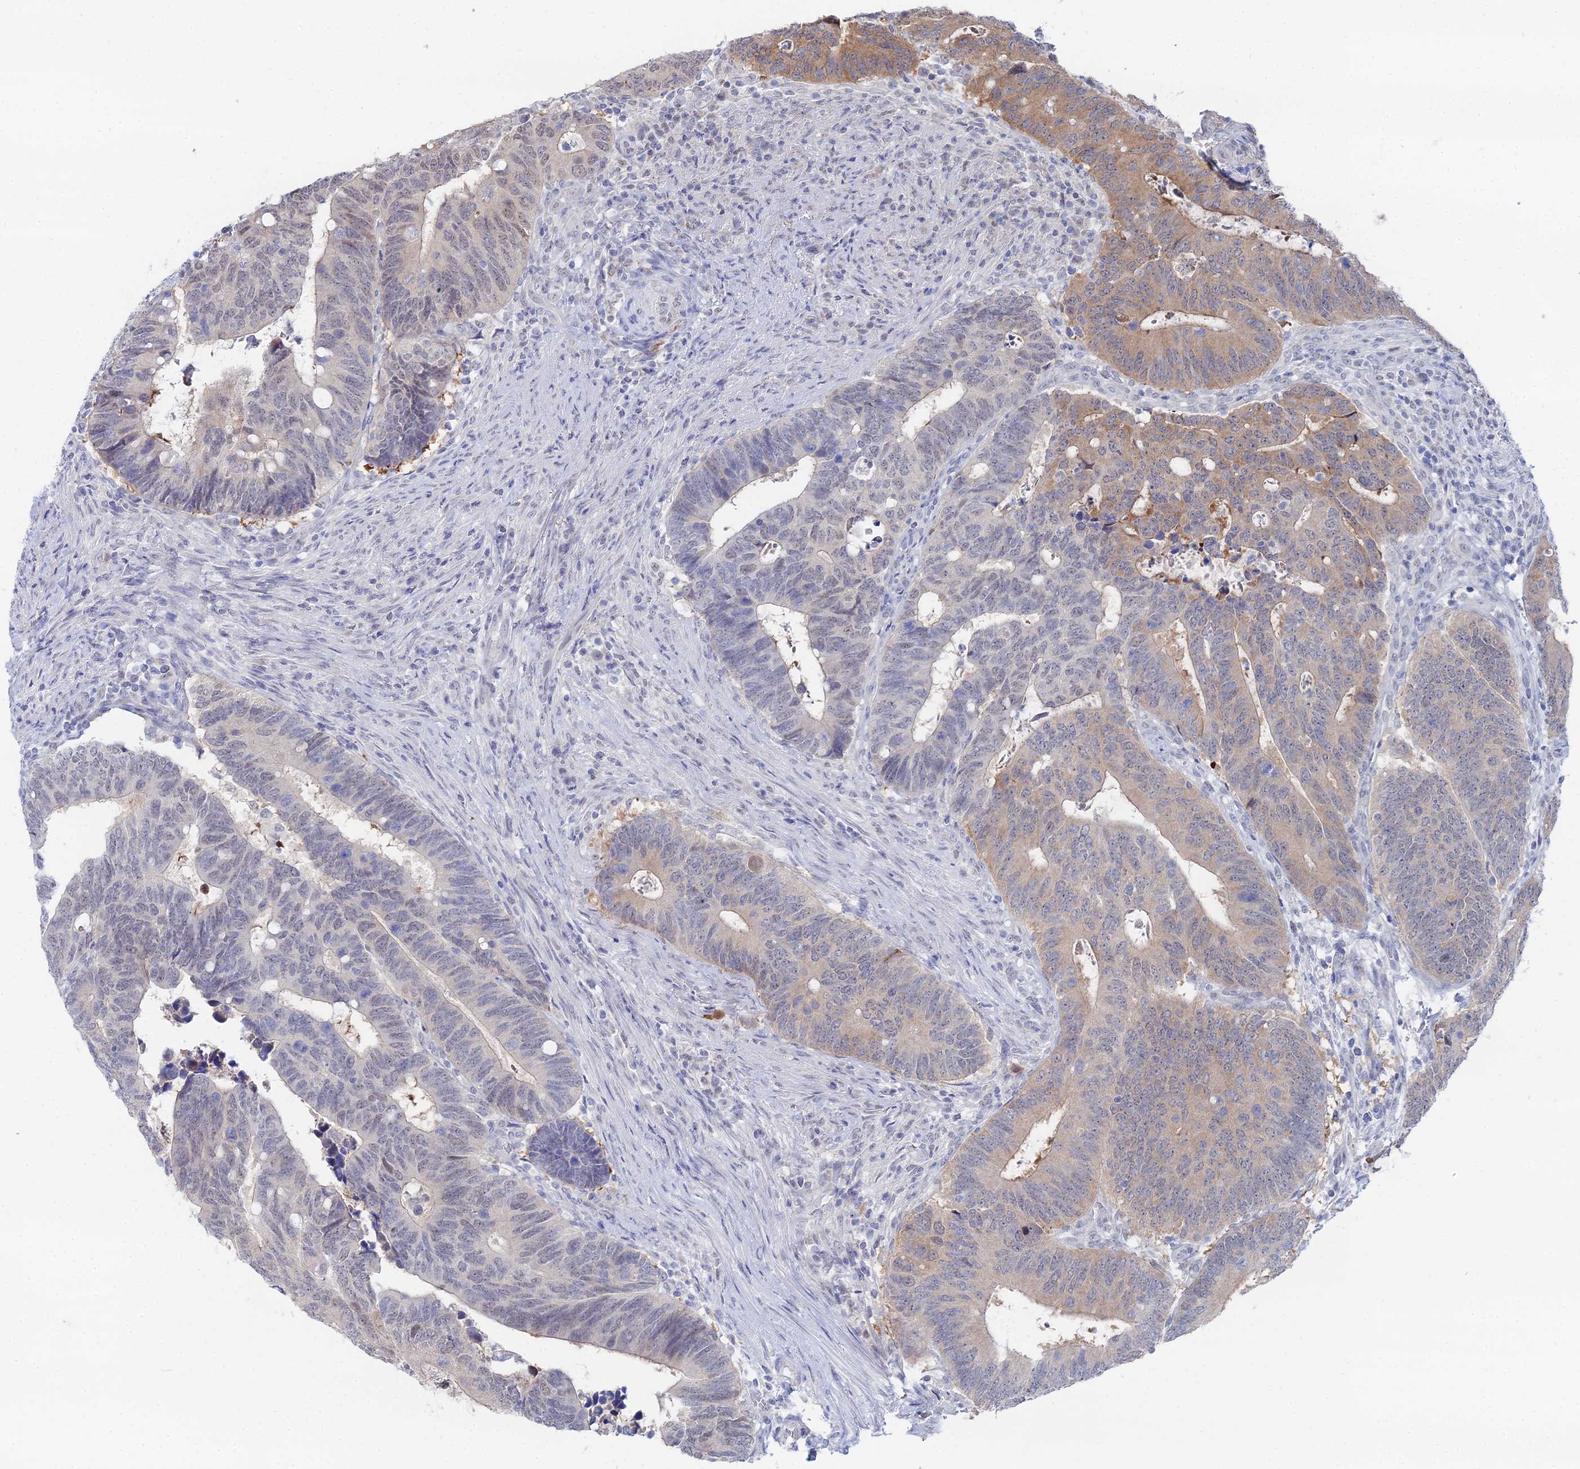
{"staining": {"intensity": "moderate", "quantity": "<25%", "location": "cytoplasmic/membranous"}, "tissue": "colorectal cancer", "cell_type": "Tumor cells", "image_type": "cancer", "snomed": [{"axis": "morphology", "description": "Adenocarcinoma, NOS"}, {"axis": "topography", "description": "Colon"}], "caption": "This is an image of immunohistochemistry (IHC) staining of adenocarcinoma (colorectal), which shows moderate staining in the cytoplasmic/membranous of tumor cells.", "gene": "THAP4", "patient": {"sex": "male", "age": 87}}